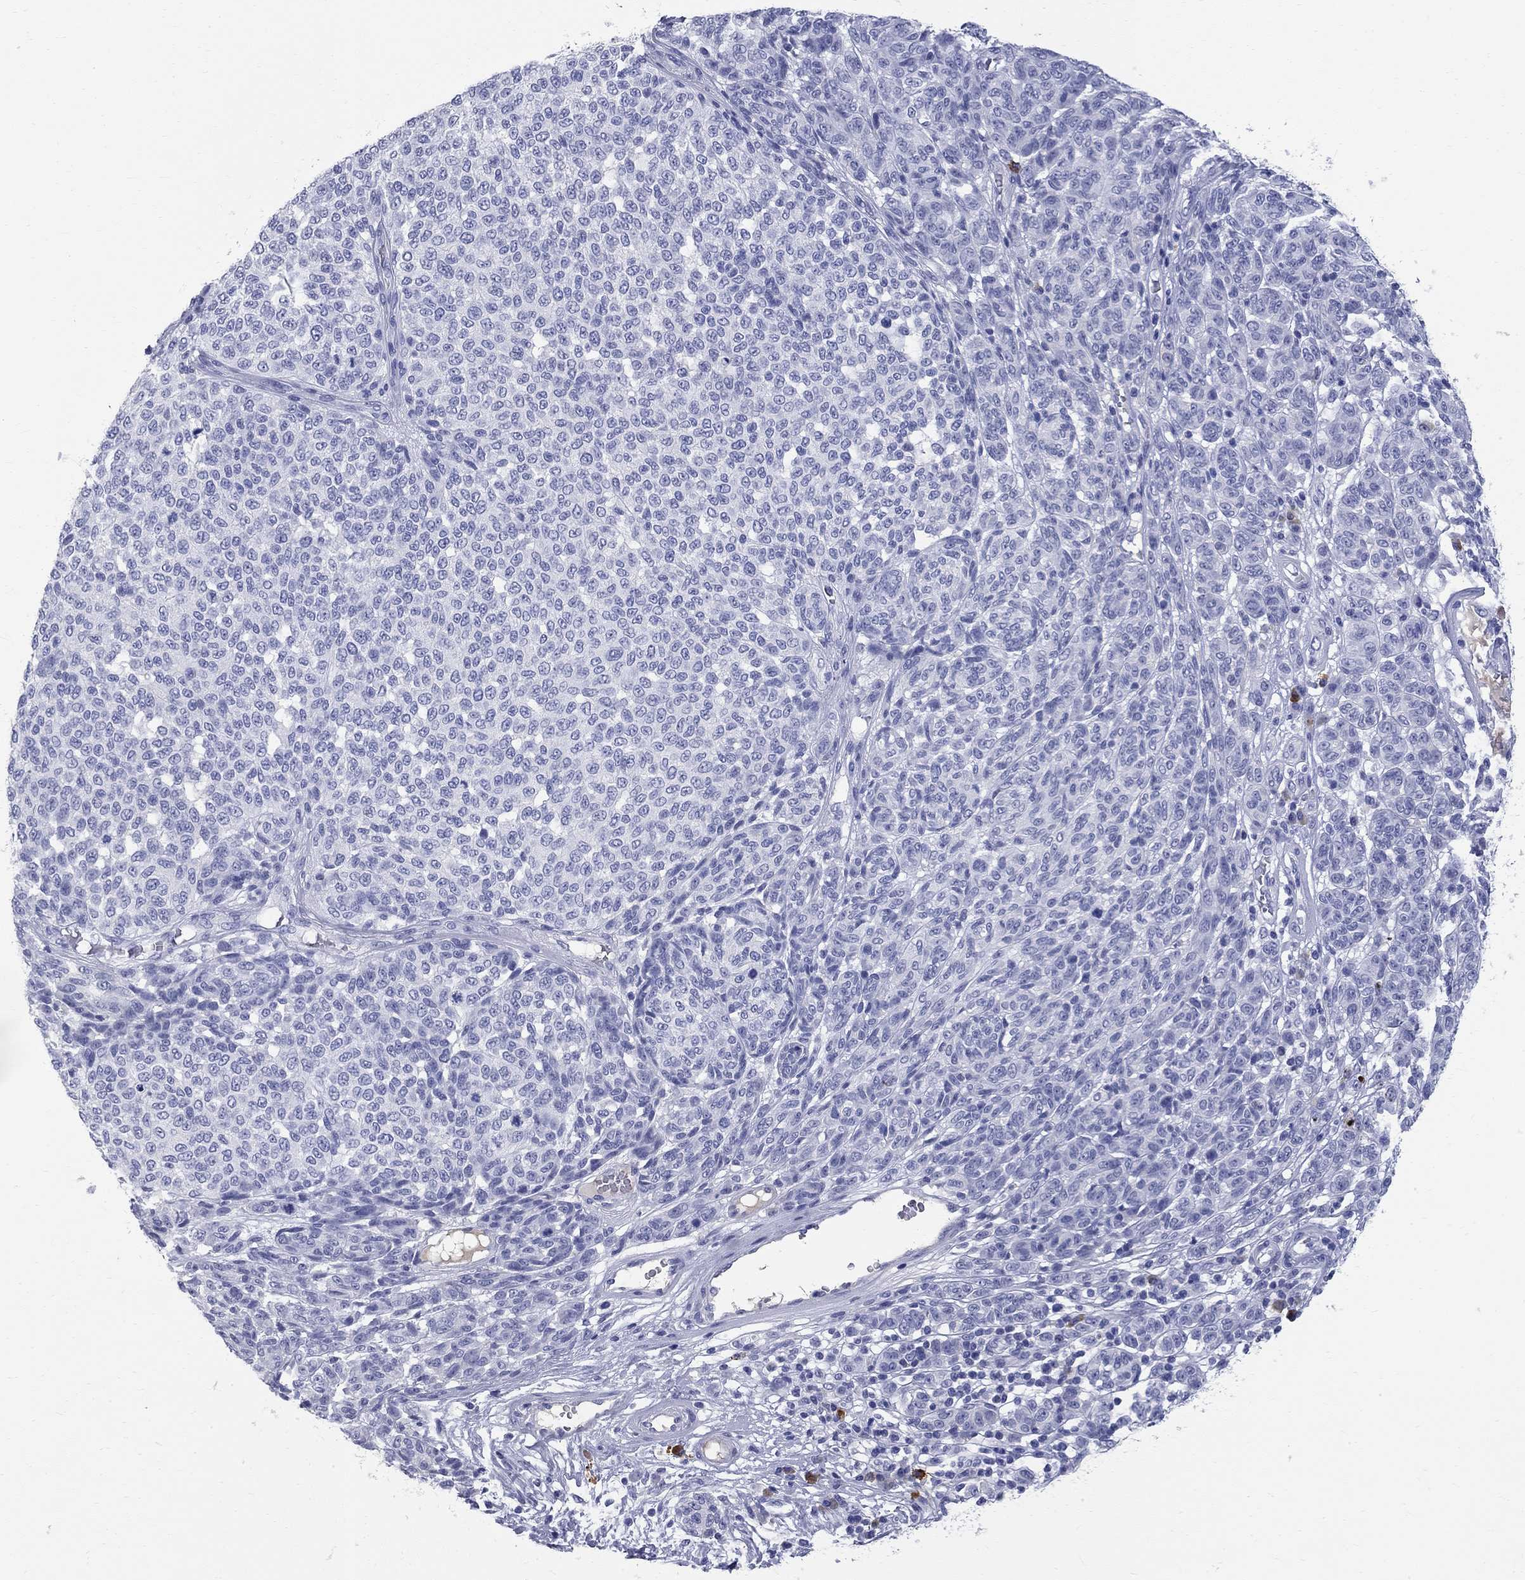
{"staining": {"intensity": "negative", "quantity": "none", "location": "none"}, "tissue": "melanoma", "cell_type": "Tumor cells", "image_type": "cancer", "snomed": [{"axis": "morphology", "description": "Malignant melanoma, NOS"}, {"axis": "topography", "description": "Skin"}], "caption": "An image of melanoma stained for a protein reveals no brown staining in tumor cells.", "gene": "PHOX2B", "patient": {"sex": "male", "age": 59}}